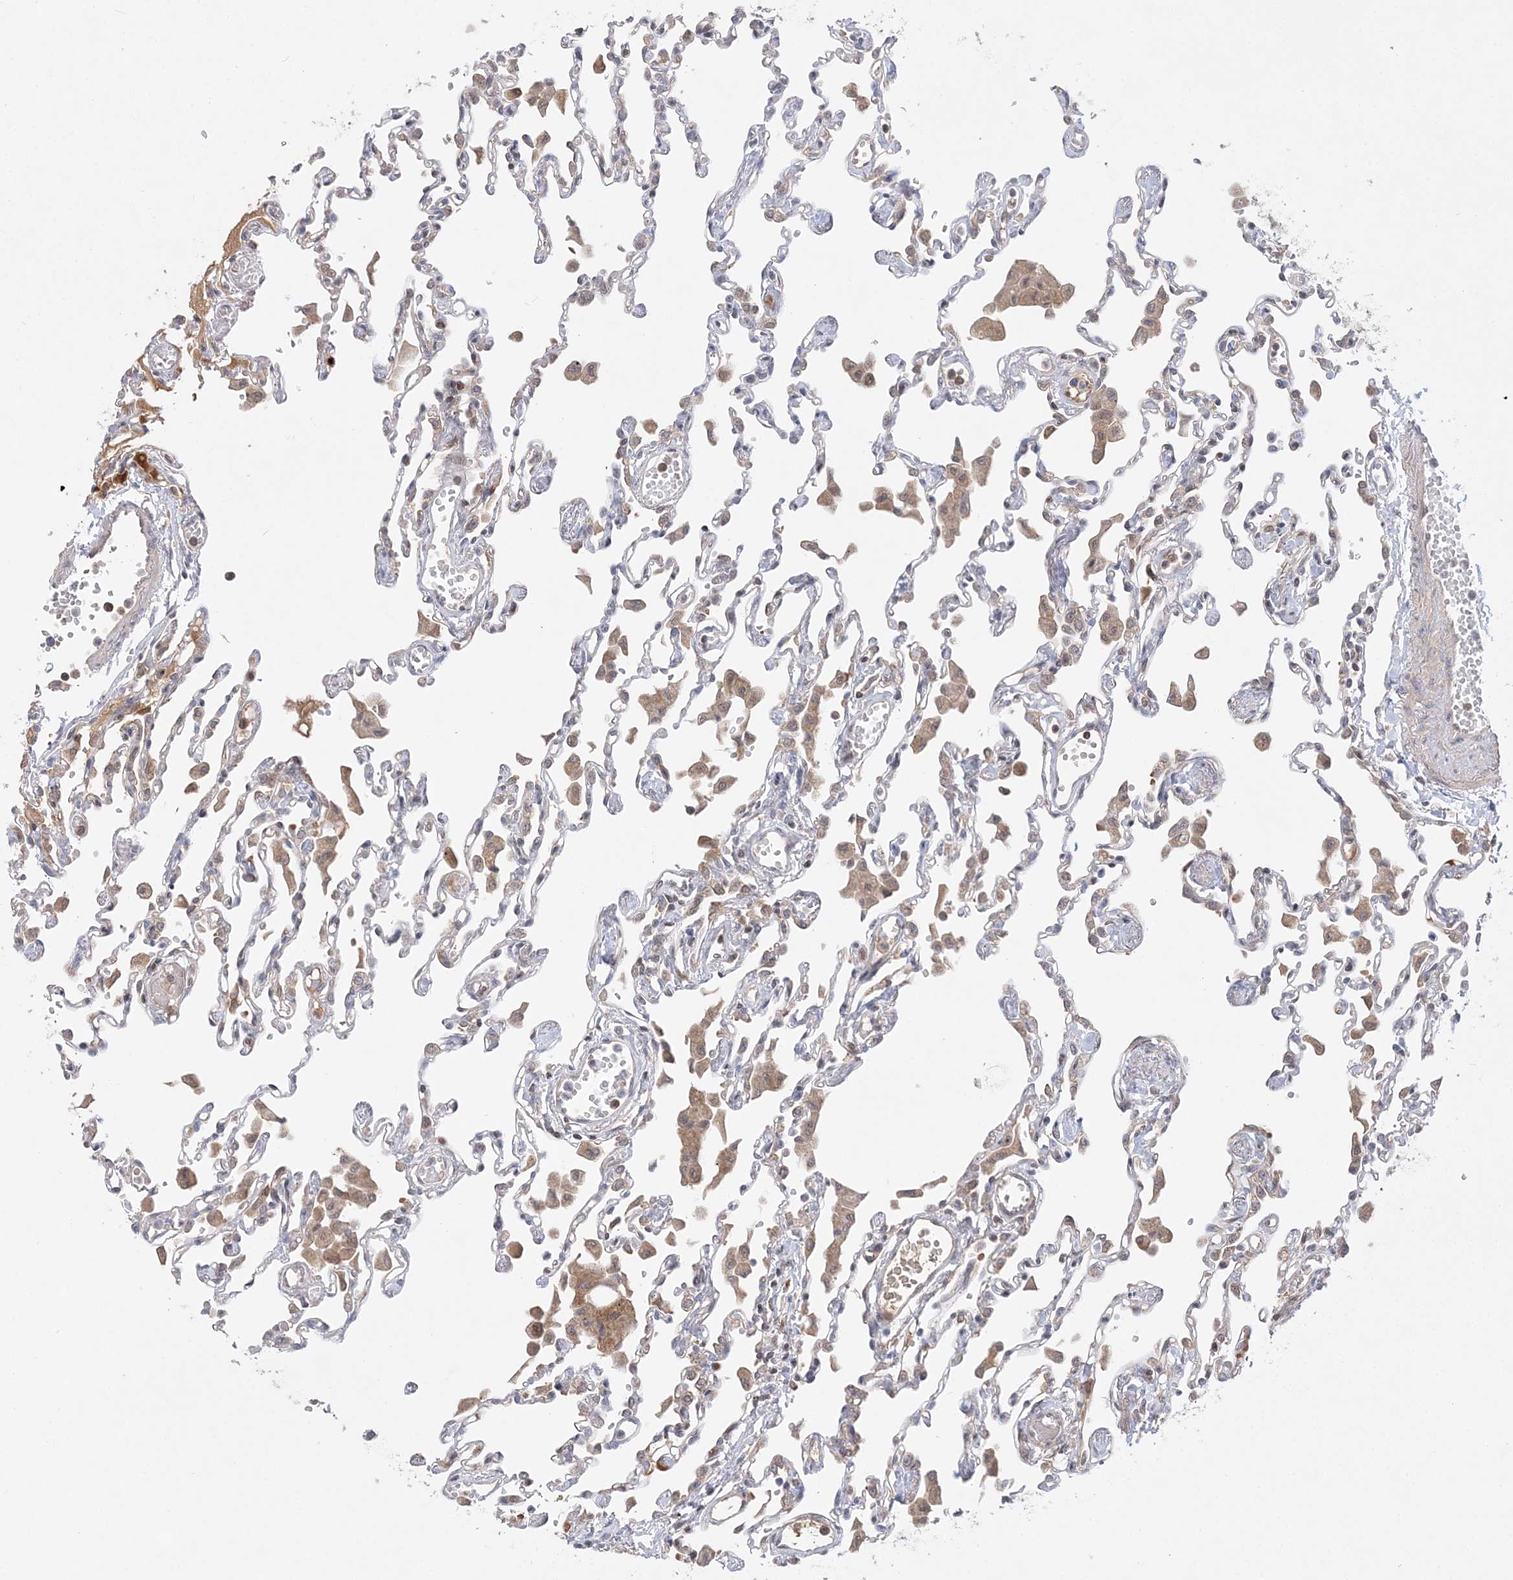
{"staining": {"intensity": "moderate", "quantity": "<25%", "location": "cytoplasmic/membranous"}, "tissue": "lung", "cell_type": "Alveolar cells", "image_type": "normal", "snomed": [{"axis": "morphology", "description": "Normal tissue, NOS"}, {"axis": "topography", "description": "Bronchus"}, {"axis": "topography", "description": "Lung"}], "caption": "A low amount of moderate cytoplasmic/membranous expression is appreciated in approximately <25% of alveolar cells in unremarkable lung. The protein is shown in brown color, while the nuclei are stained blue.", "gene": "TMEM132B", "patient": {"sex": "female", "age": 49}}